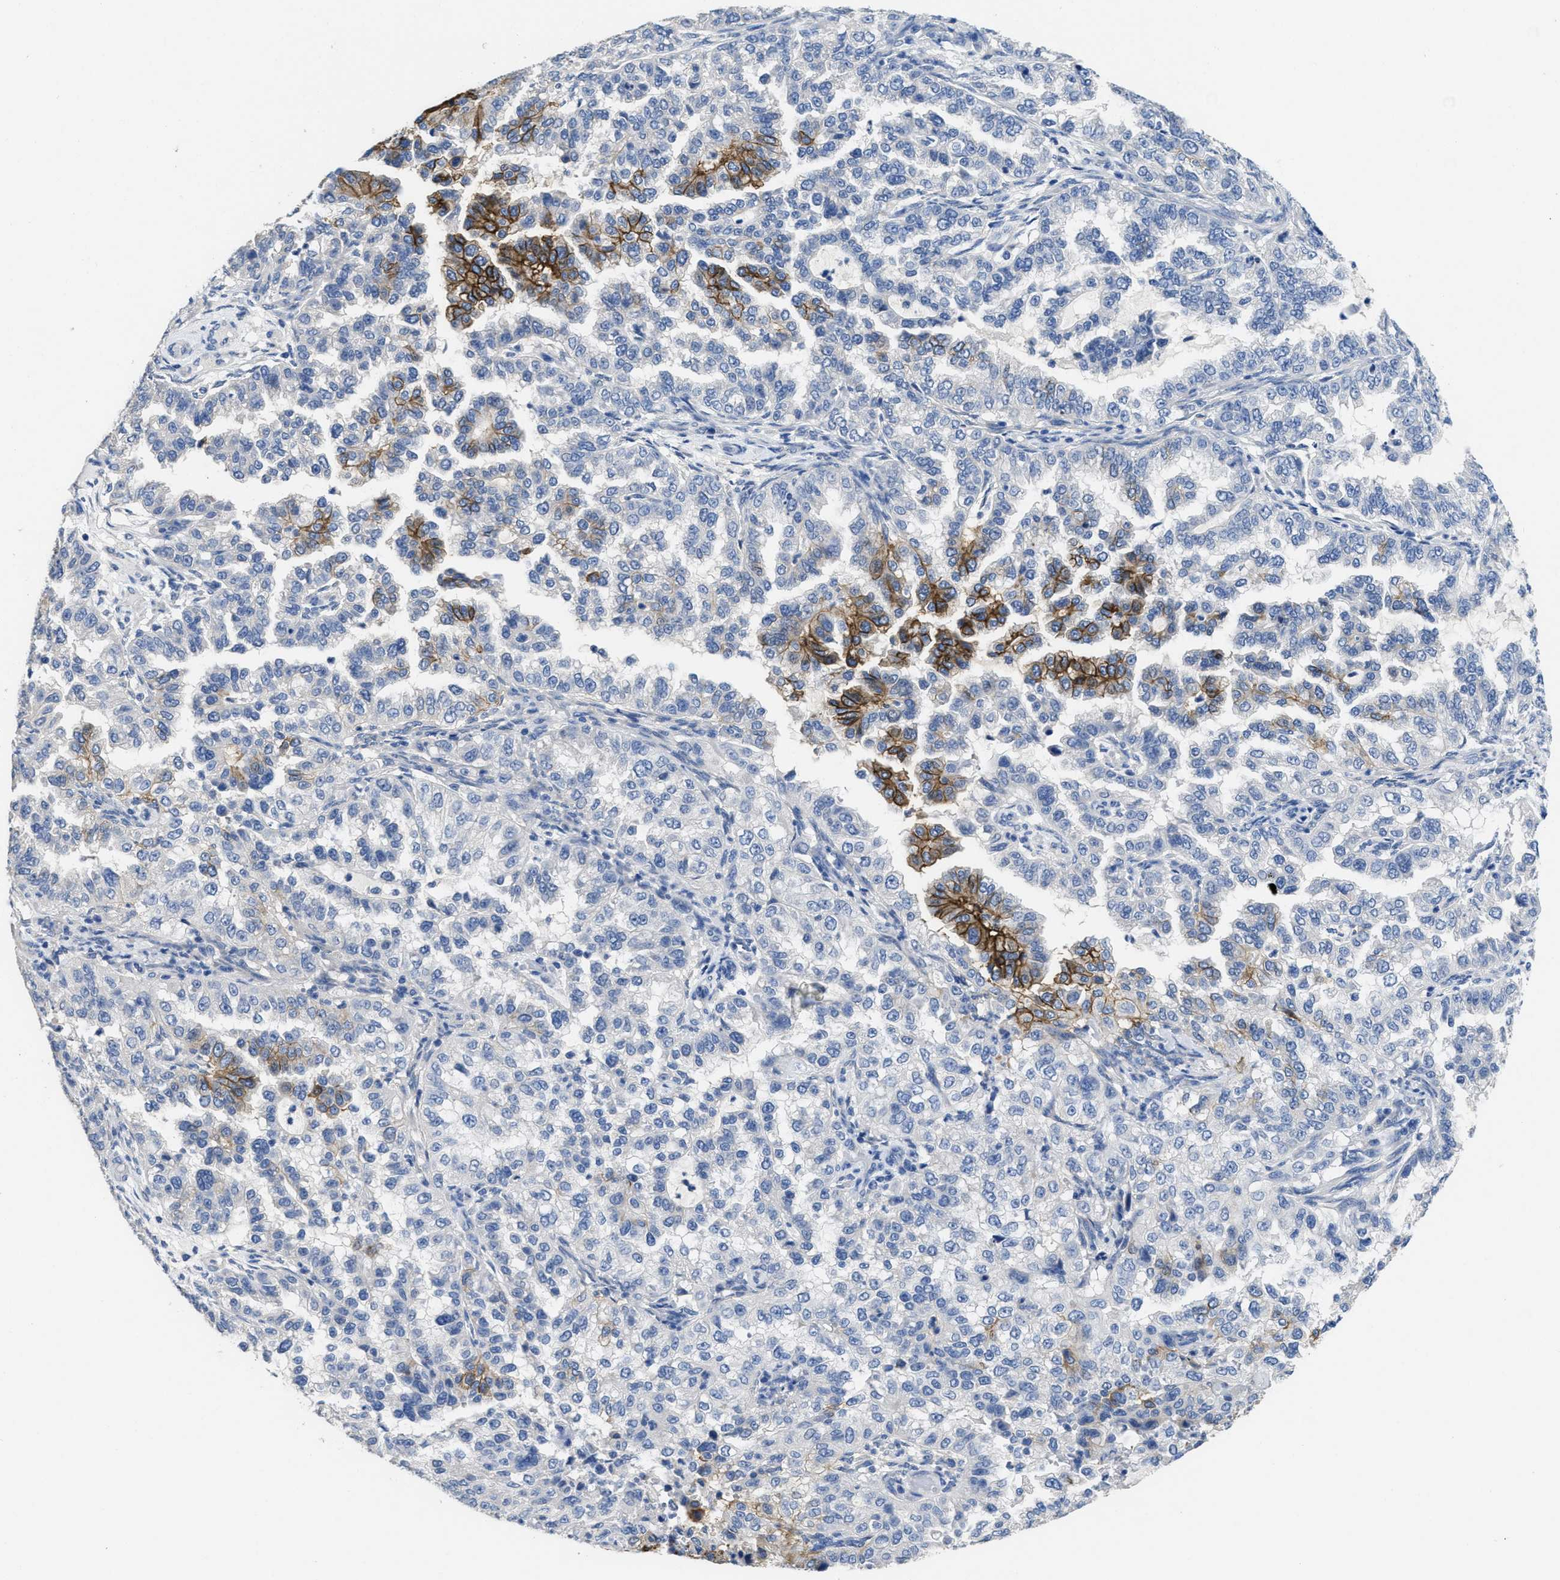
{"staining": {"intensity": "strong", "quantity": "<25%", "location": "cytoplasmic/membranous"}, "tissue": "endometrial cancer", "cell_type": "Tumor cells", "image_type": "cancer", "snomed": [{"axis": "morphology", "description": "Adenocarcinoma, NOS"}, {"axis": "topography", "description": "Endometrium"}], "caption": "About <25% of tumor cells in human endometrial cancer show strong cytoplasmic/membranous protein expression as visualized by brown immunohistochemical staining.", "gene": "CA9", "patient": {"sex": "female", "age": 85}}